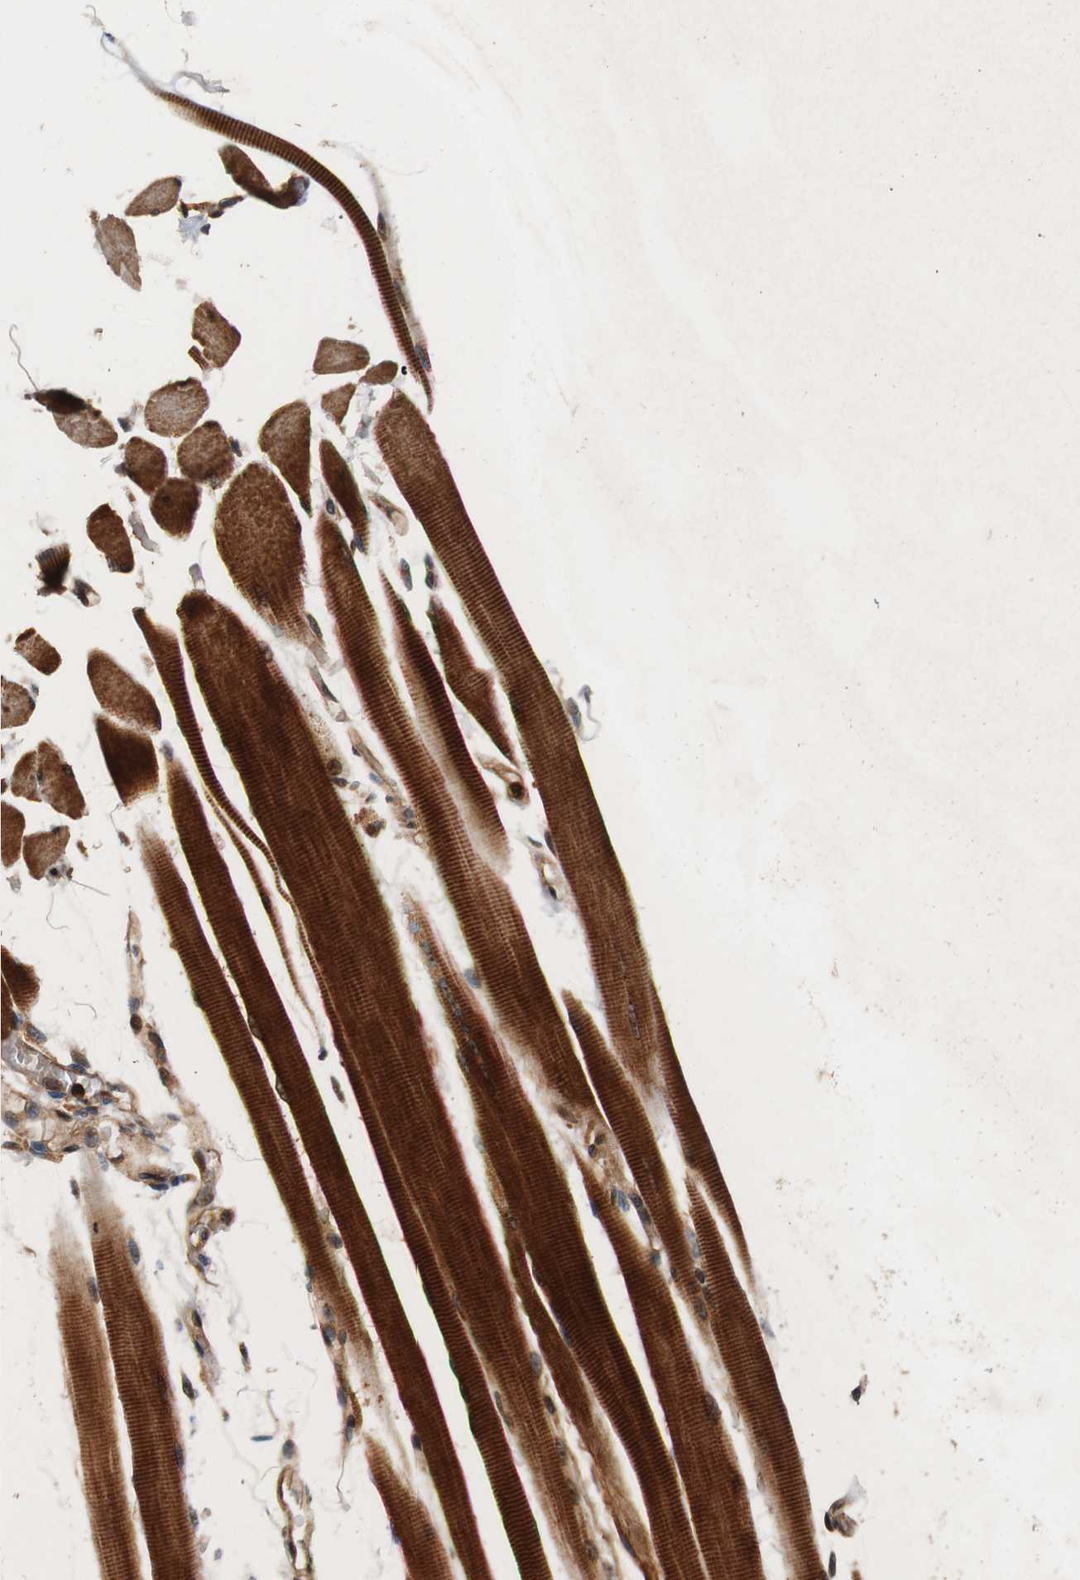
{"staining": {"intensity": "strong", "quantity": ">75%", "location": "cytoplasmic/membranous,nuclear"}, "tissue": "skeletal muscle", "cell_type": "Myocytes", "image_type": "normal", "snomed": [{"axis": "morphology", "description": "Normal tissue, NOS"}, {"axis": "topography", "description": "Skeletal muscle"}, {"axis": "topography", "description": "Oral tissue"}, {"axis": "topography", "description": "Peripheral nerve tissue"}], "caption": "Approximately >75% of myocytes in benign skeletal muscle display strong cytoplasmic/membranous,nuclear protein positivity as visualized by brown immunohistochemical staining.", "gene": "LRP4", "patient": {"sex": "female", "age": 84}}